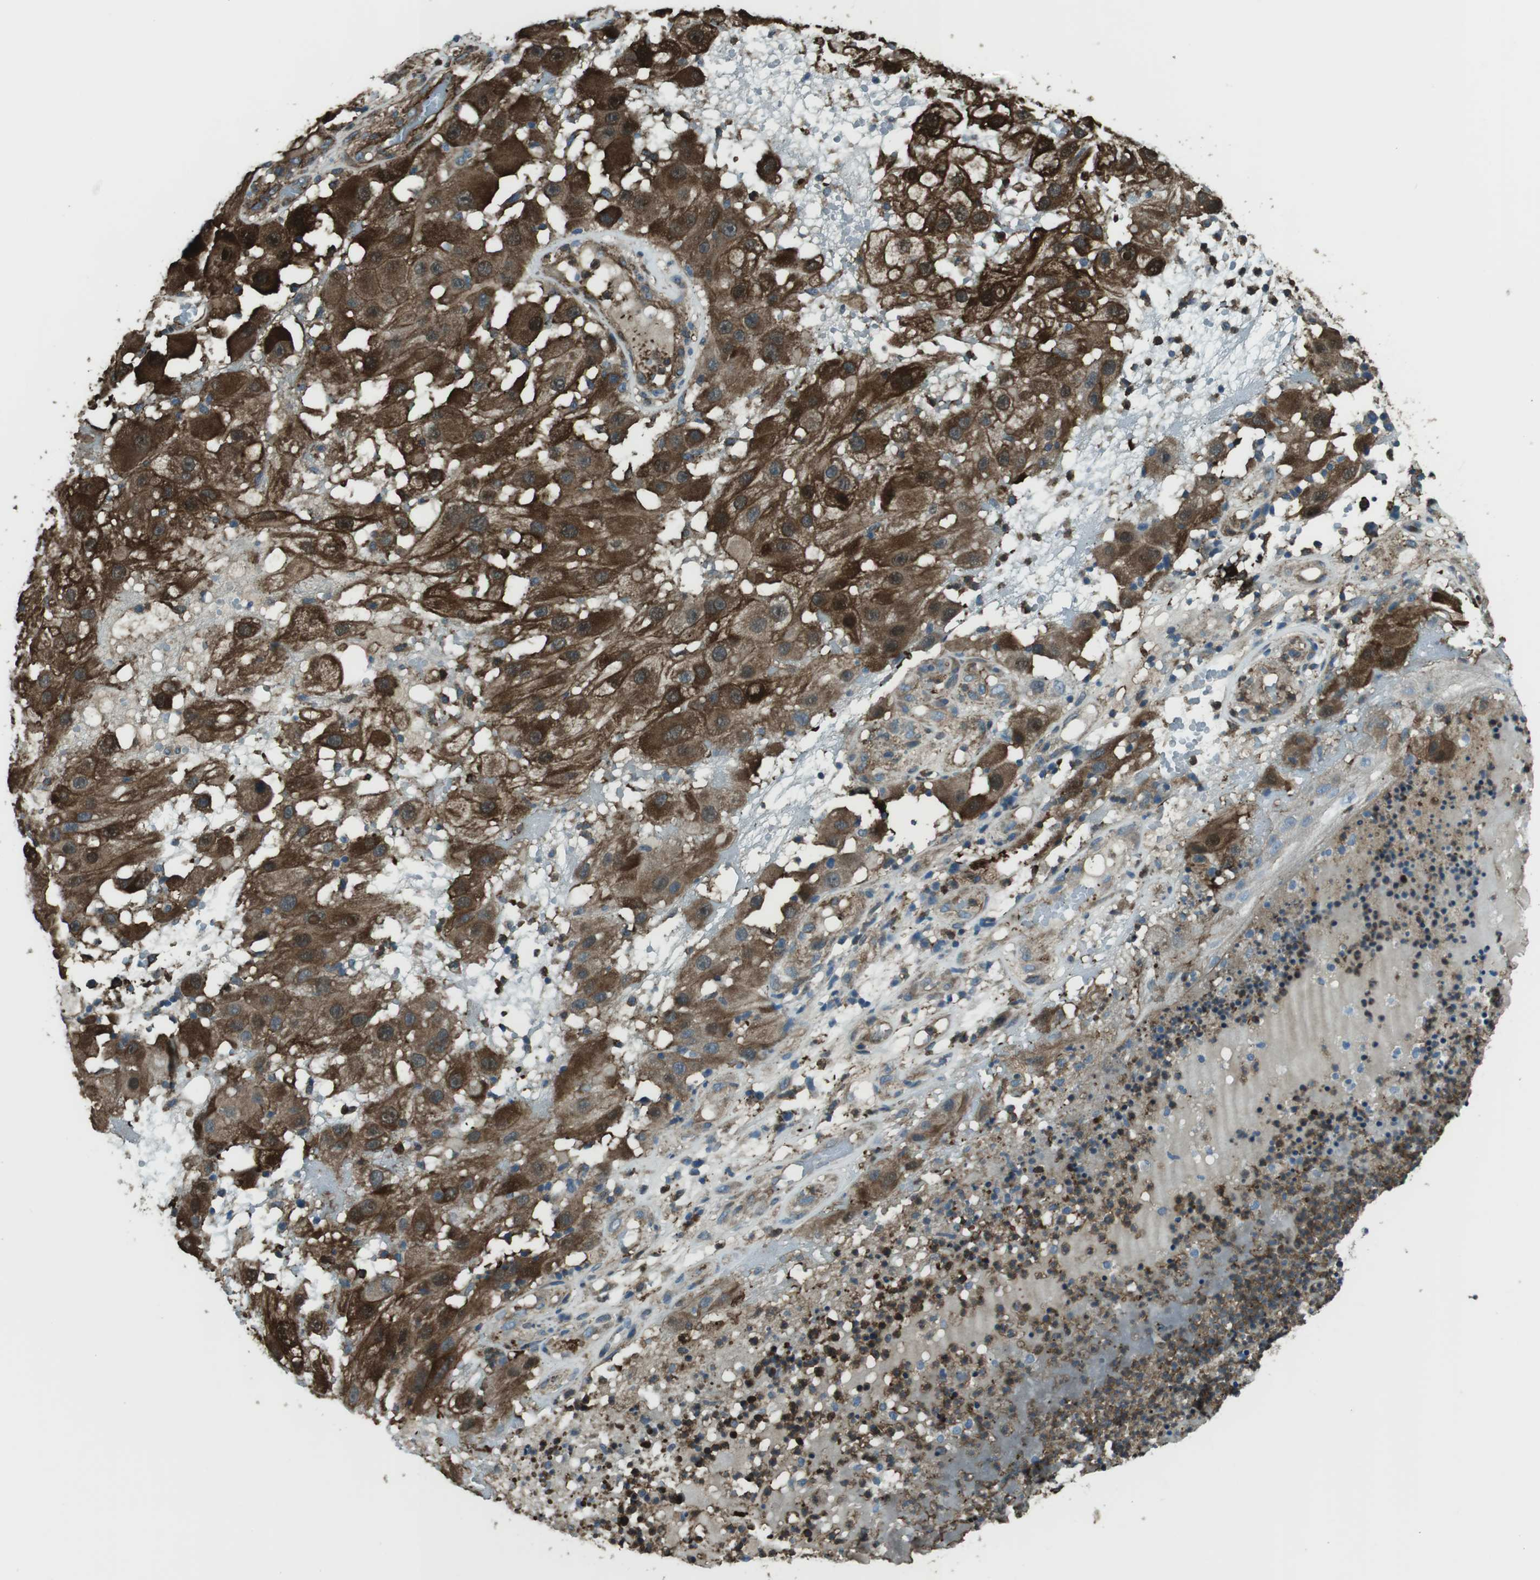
{"staining": {"intensity": "moderate", "quantity": ">75%", "location": "cytoplasmic/membranous"}, "tissue": "melanoma", "cell_type": "Tumor cells", "image_type": "cancer", "snomed": [{"axis": "morphology", "description": "Malignant melanoma, NOS"}, {"axis": "topography", "description": "Skin"}], "caption": "This is a photomicrograph of IHC staining of malignant melanoma, which shows moderate positivity in the cytoplasmic/membranous of tumor cells.", "gene": "SFT2D1", "patient": {"sex": "female", "age": 81}}